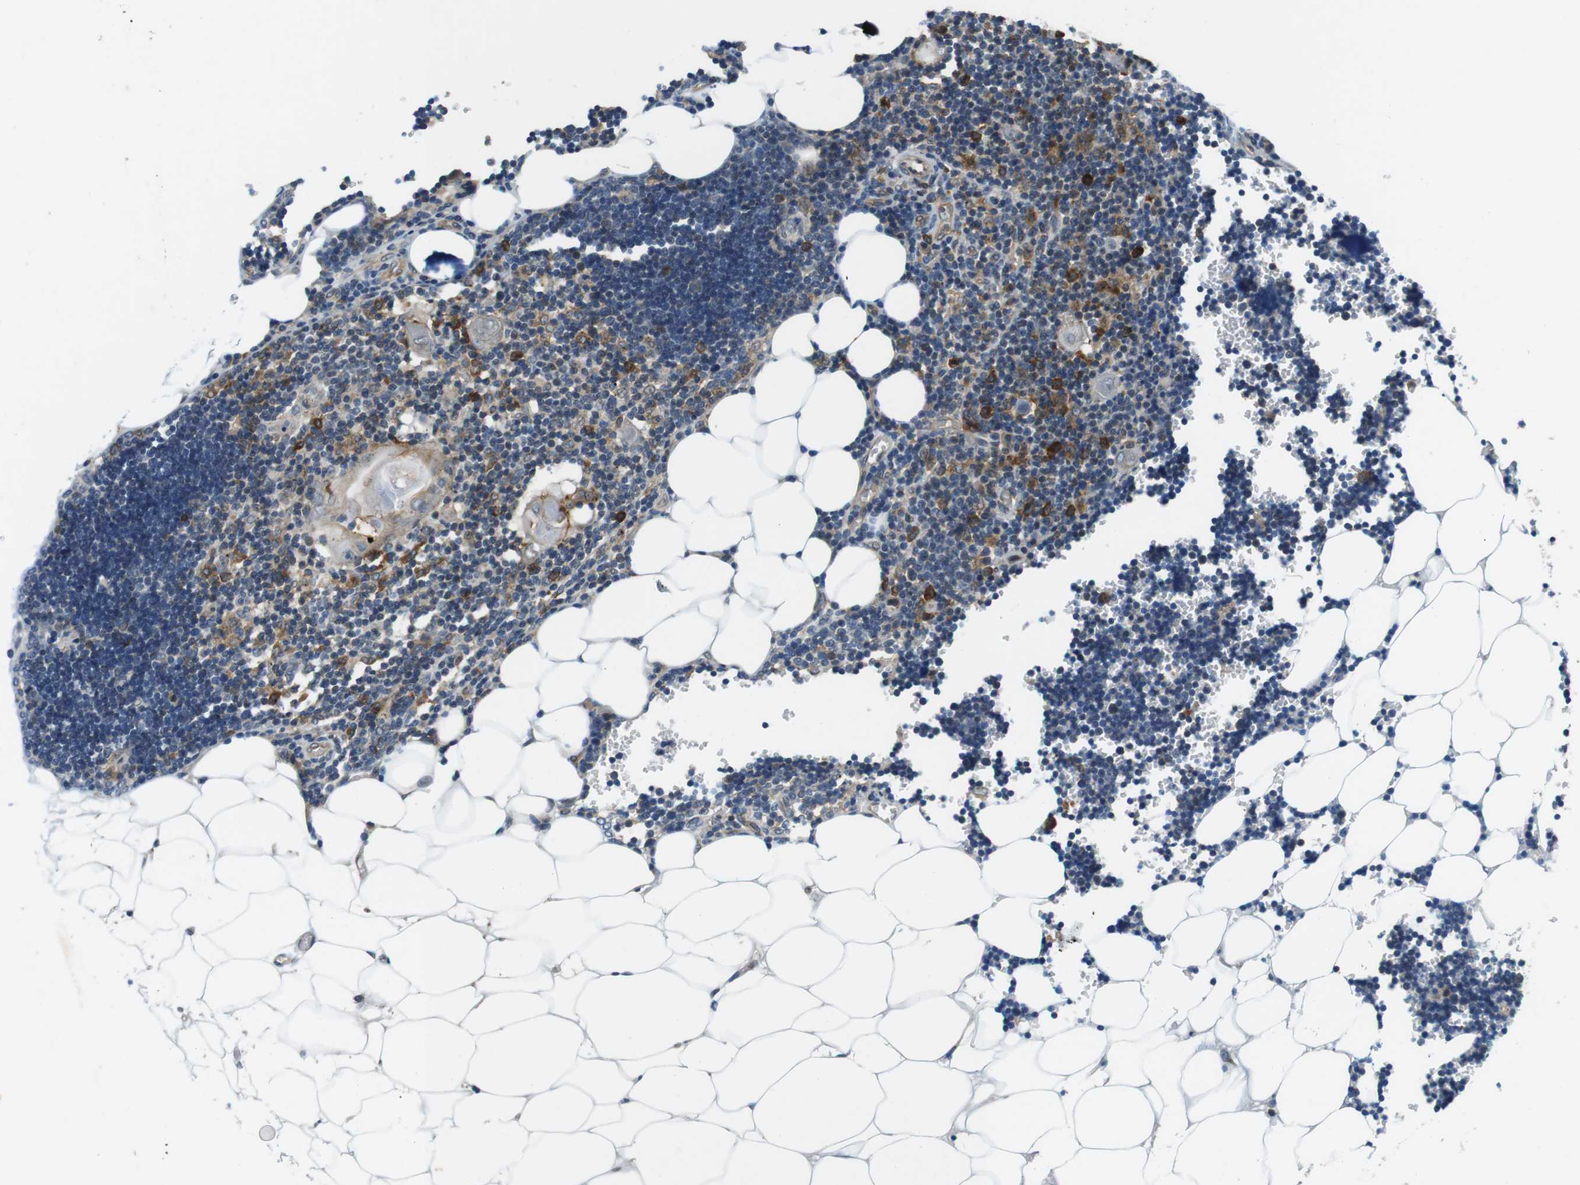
{"staining": {"intensity": "moderate", "quantity": "25%-75%", "location": "cytoplasmic/membranous"}, "tissue": "lymph node", "cell_type": "Germinal center cells", "image_type": "normal", "snomed": [{"axis": "morphology", "description": "Normal tissue, NOS"}, {"axis": "topography", "description": "Lymph node"}], "caption": "Lymph node stained with IHC exhibits moderate cytoplasmic/membranous expression in about 25%-75% of germinal center cells.", "gene": "PALD1", "patient": {"sex": "male", "age": 33}}